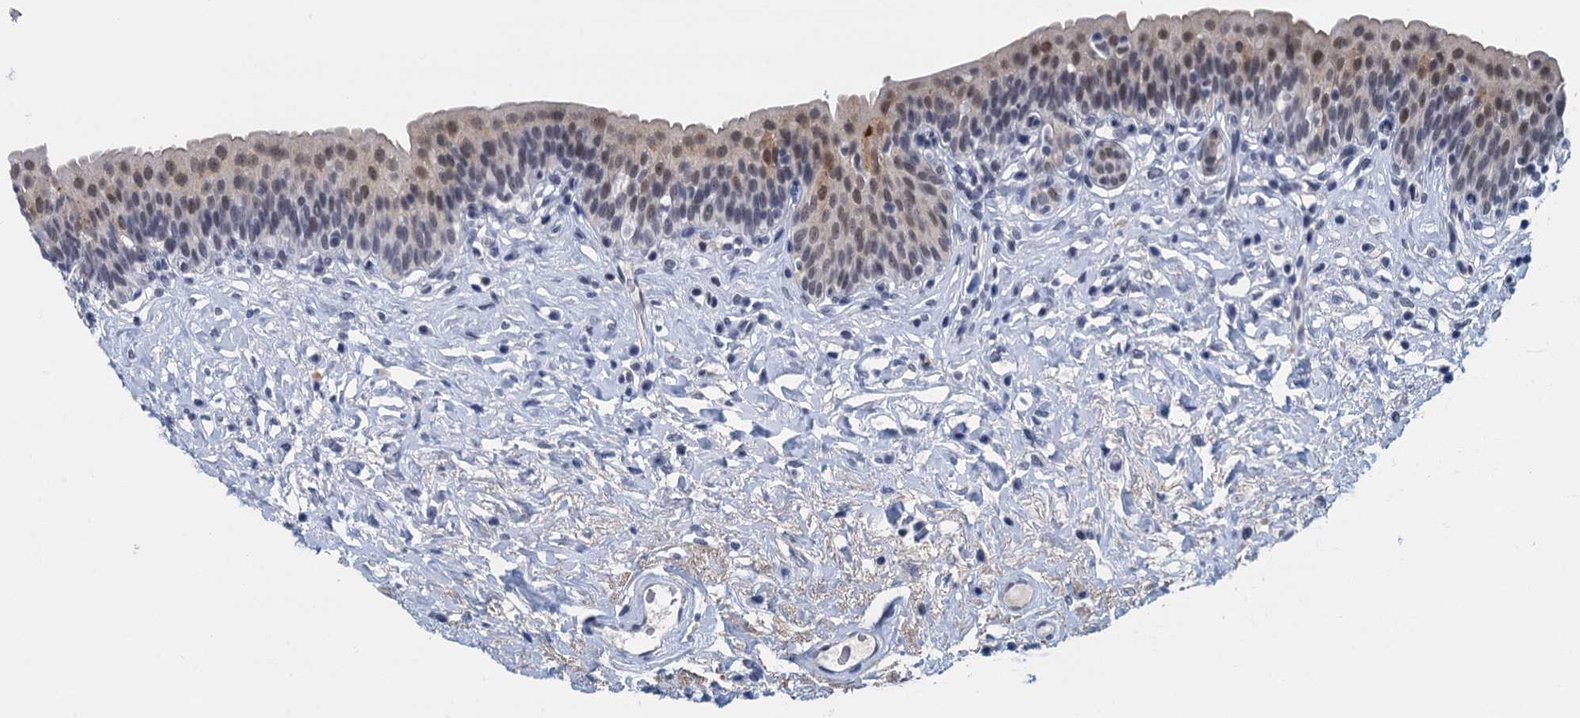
{"staining": {"intensity": "moderate", "quantity": ">75%", "location": "cytoplasmic/membranous,nuclear"}, "tissue": "urinary bladder", "cell_type": "Urothelial cells", "image_type": "normal", "snomed": [{"axis": "morphology", "description": "Normal tissue, NOS"}, {"axis": "topography", "description": "Urinary bladder"}], "caption": "IHC of normal human urinary bladder exhibits medium levels of moderate cytoplasmic/membranous,nuclear expression in about >75% of urothelial cells. (DAB (3,3'-diaminobenzidine) = brown stain, brightfield microscopy at high magnification).", "gene": "EPS8L1", "patient": {"sex": "male", "age": 83}}